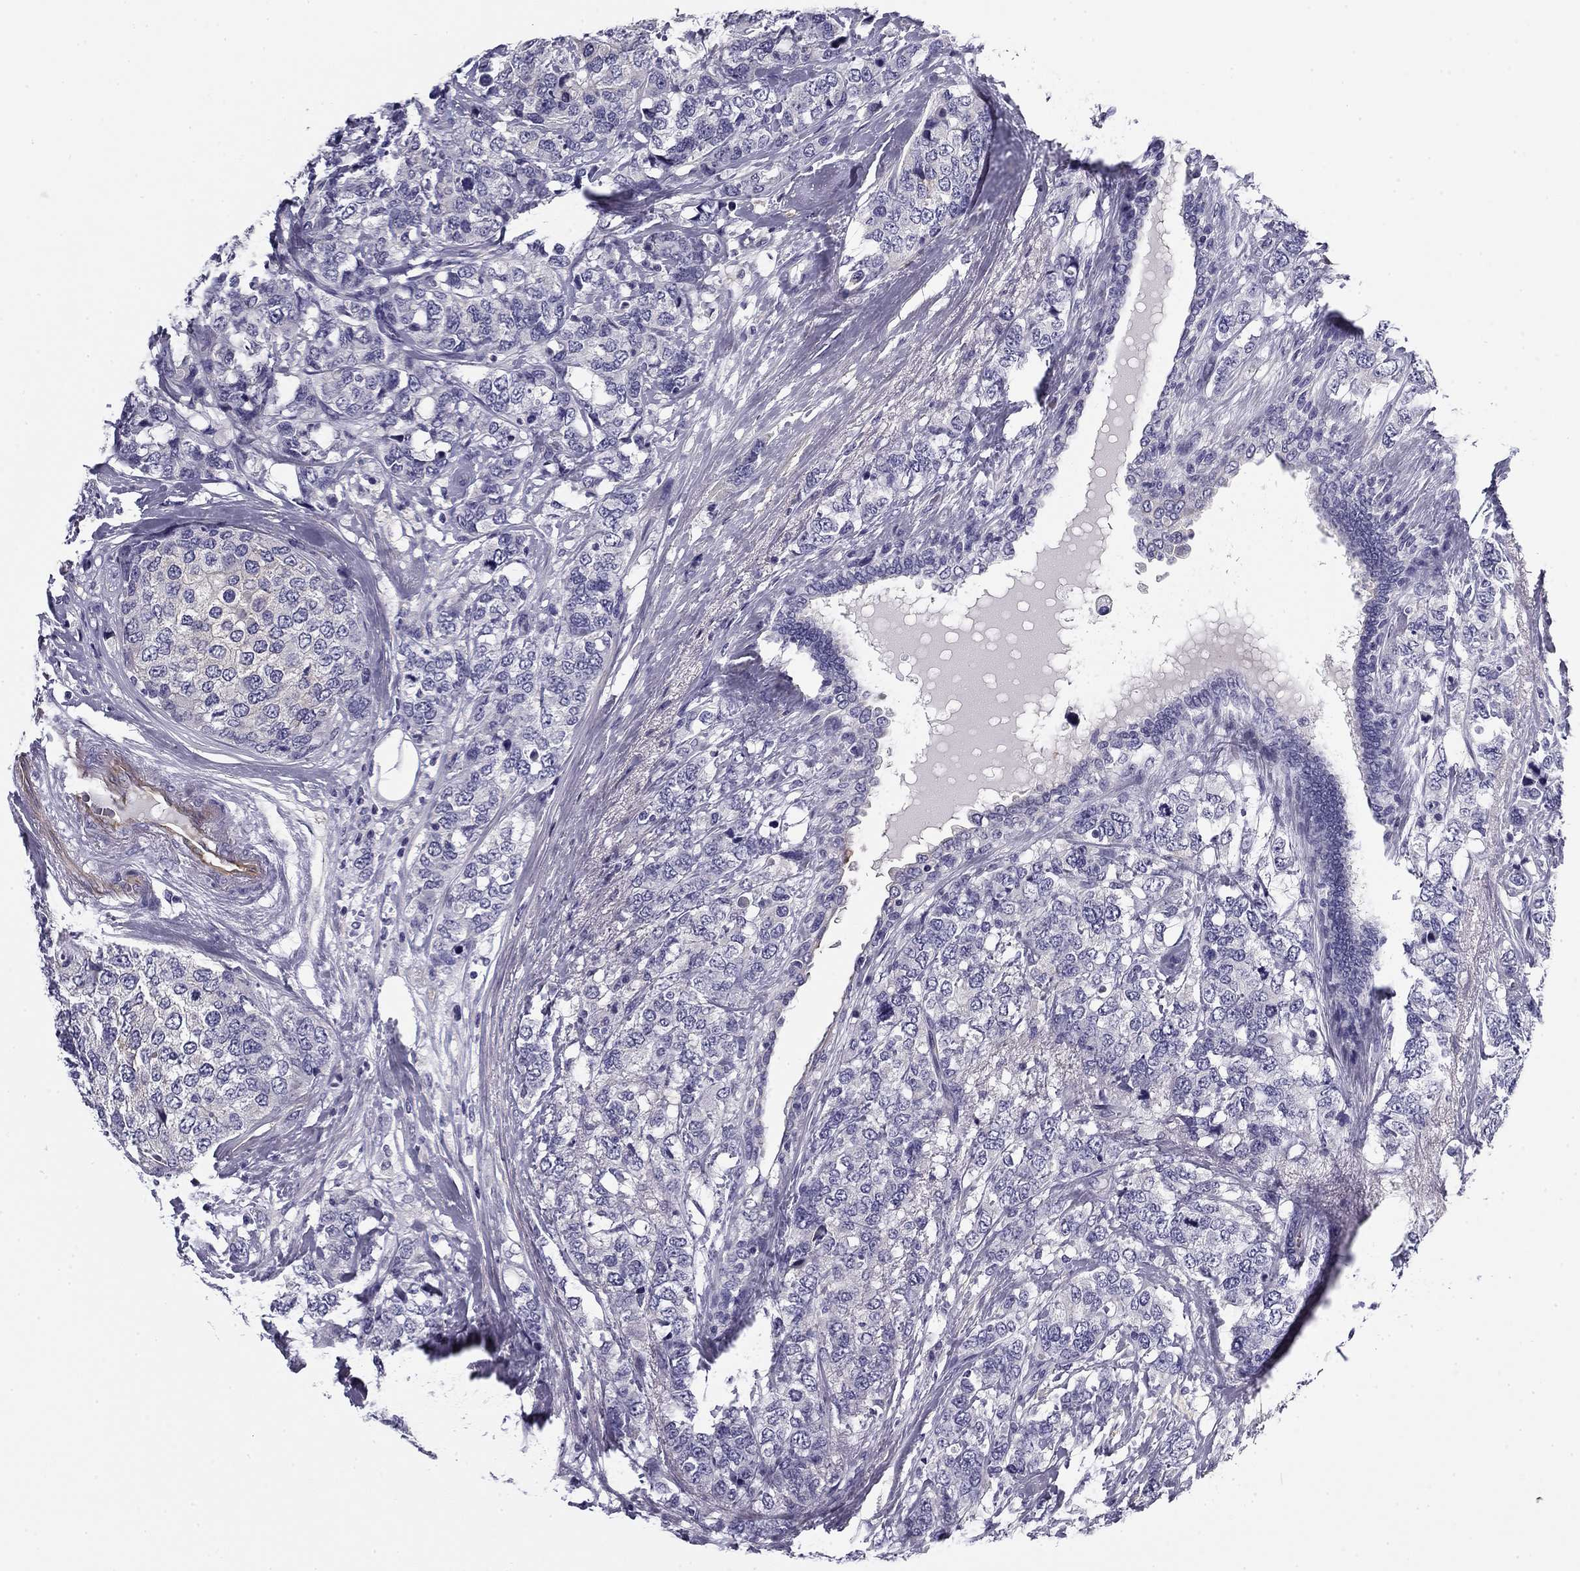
{"staining": {"intensity": "negative", "quantity": "none", "location": "none"}, "tissue": "breast cancer", "cell_type": "Tumor cells", "image_type": "cancer", "snomed": [{"axis": "morphology", "description": "Lobular carcinoma"}, {"axis": "topography", "description": "Breast"}], "caption": "Immunohistochemistry (IHC) photomicrograph of human breast cancer stained for a protein (brown), which reveals no expression in tumor cells. (DAB immunohistochemistry (IHC) visualized using brightfield microscopy, high magnification).", "gene": "FLNC", "patient": {"sex": "female", "age": 59}}